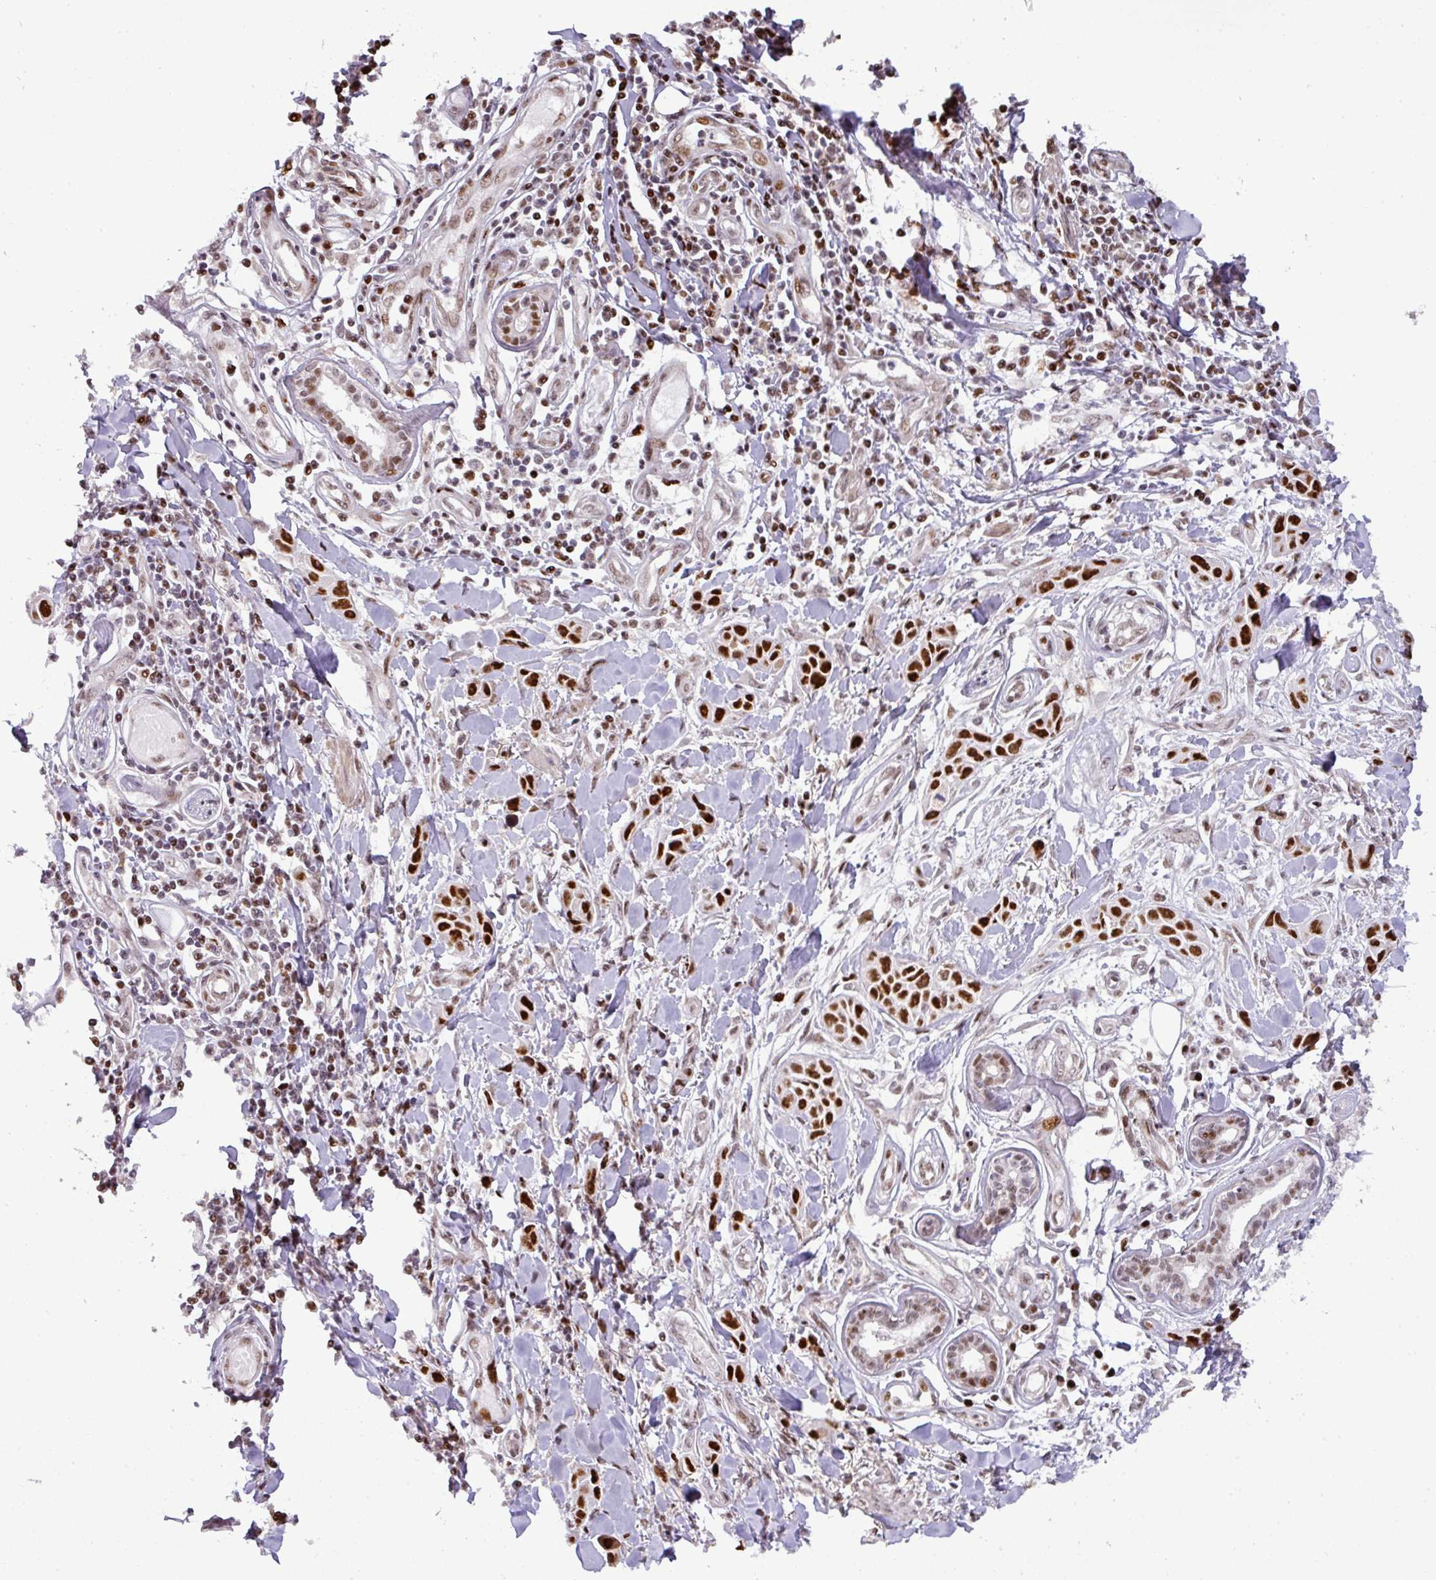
{"staining": {"intensity": "strong", "quantity": ">75%", "location": "nuclear"}, "tissue": "skin cancer", "cell_type": "Tumor cells", "image_type": "cancer", "snomed": [{"axis": "morphology", "description": "Squamous cell carcinoma, NOS"}, {"axis": "topography", "description": "Skin"}], "caption": "Skin cancer stained for a protein displays strong nuclear positivity in tumor cells.", "gene": "MYSM1", "patient": {"sex": "female", "age": 69}}